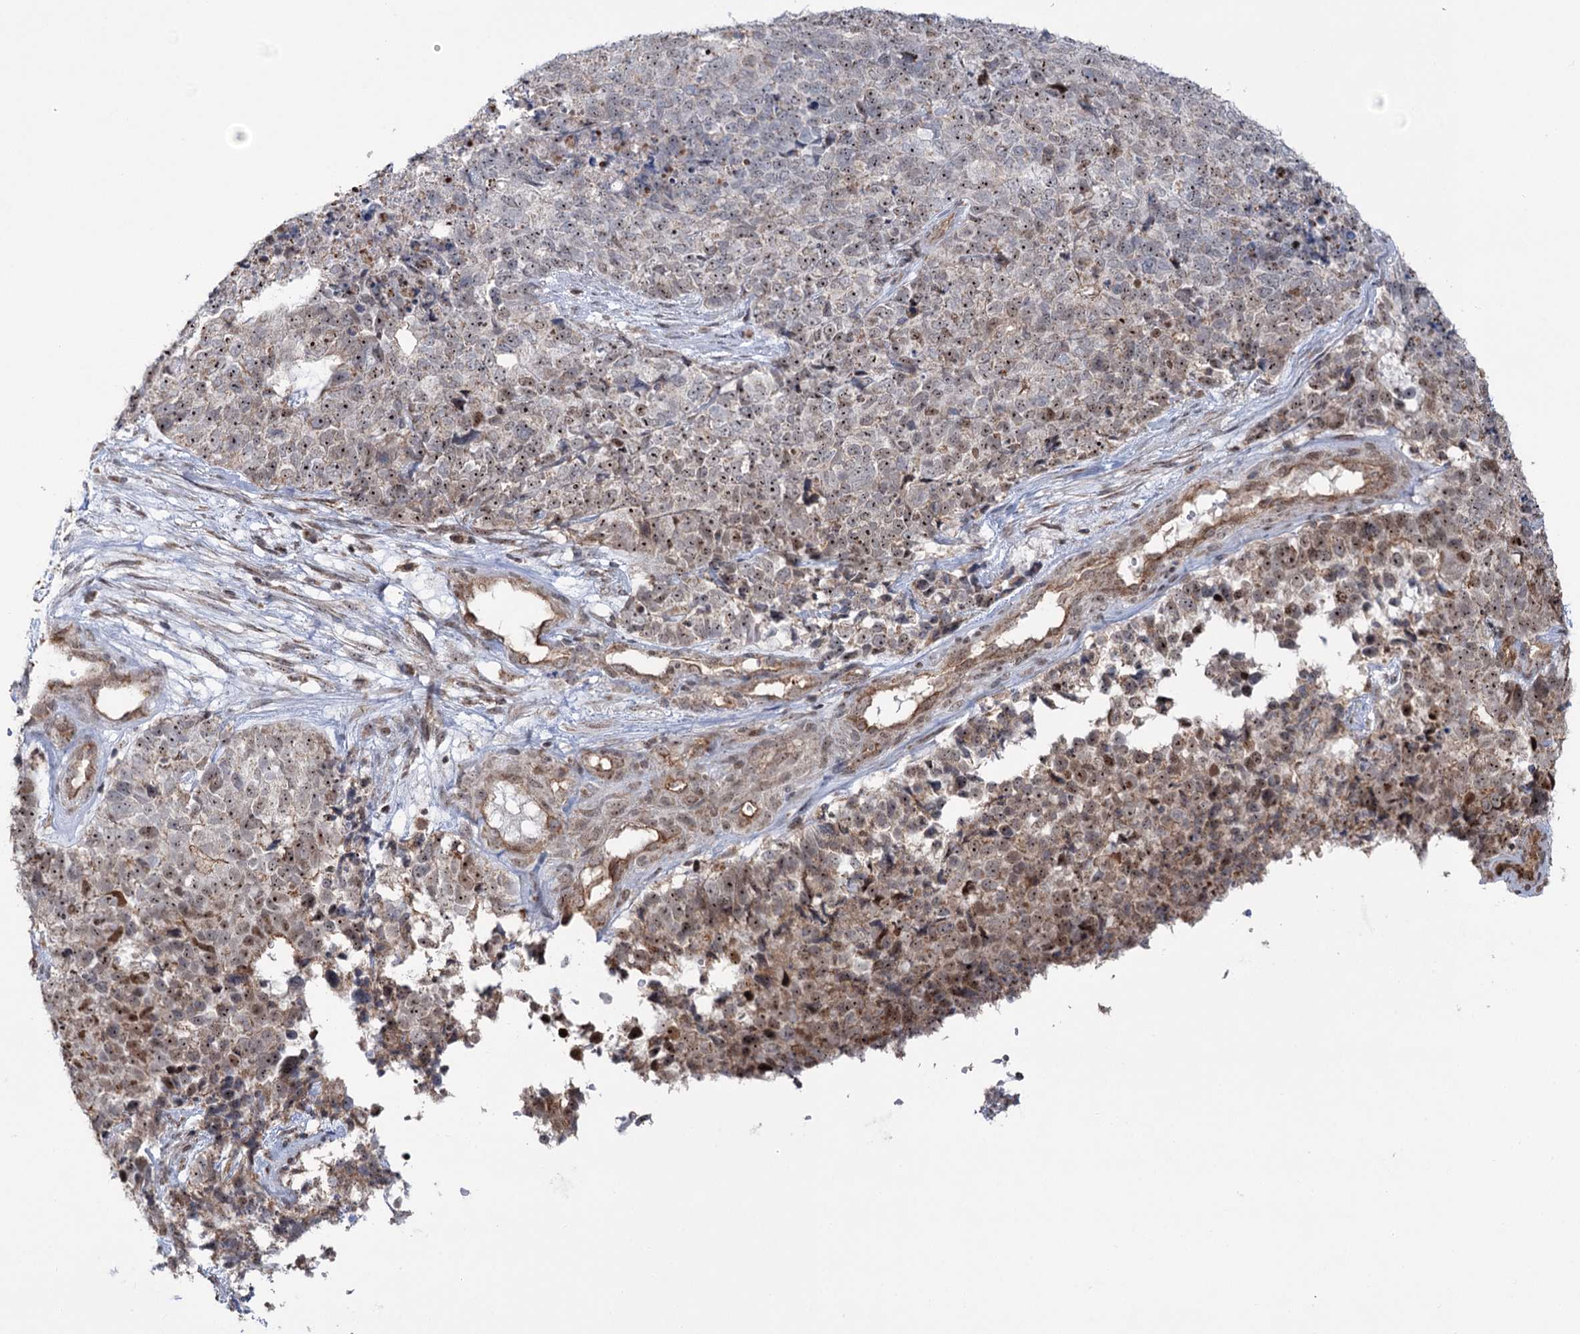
{"staining": {"intensity": "weak", "quantity": ">75%", "location": "cytoplasmic/membranous,nuclear"}, "tissue": "cervical cancer", "cell_type": "Tumor cells", "image_type": "cancer", "snomed": [{"axis": "morphology", "description": "Squamous cell carcinoma, NOS"}, {"axis": "topography", "description": "Cervix"}], "caption": "Immunohistochemical staining of cervical cancer (squamous cell carcinoma) reveals weak cytoplasmic/membranous and nuclear protein expression in approximately >75% of tumor cells. (DAB = brown stain, brightfield microscopy at high magnification).", "gene": "STEEP1", "patient": {"sex": "female", "age": 63}}